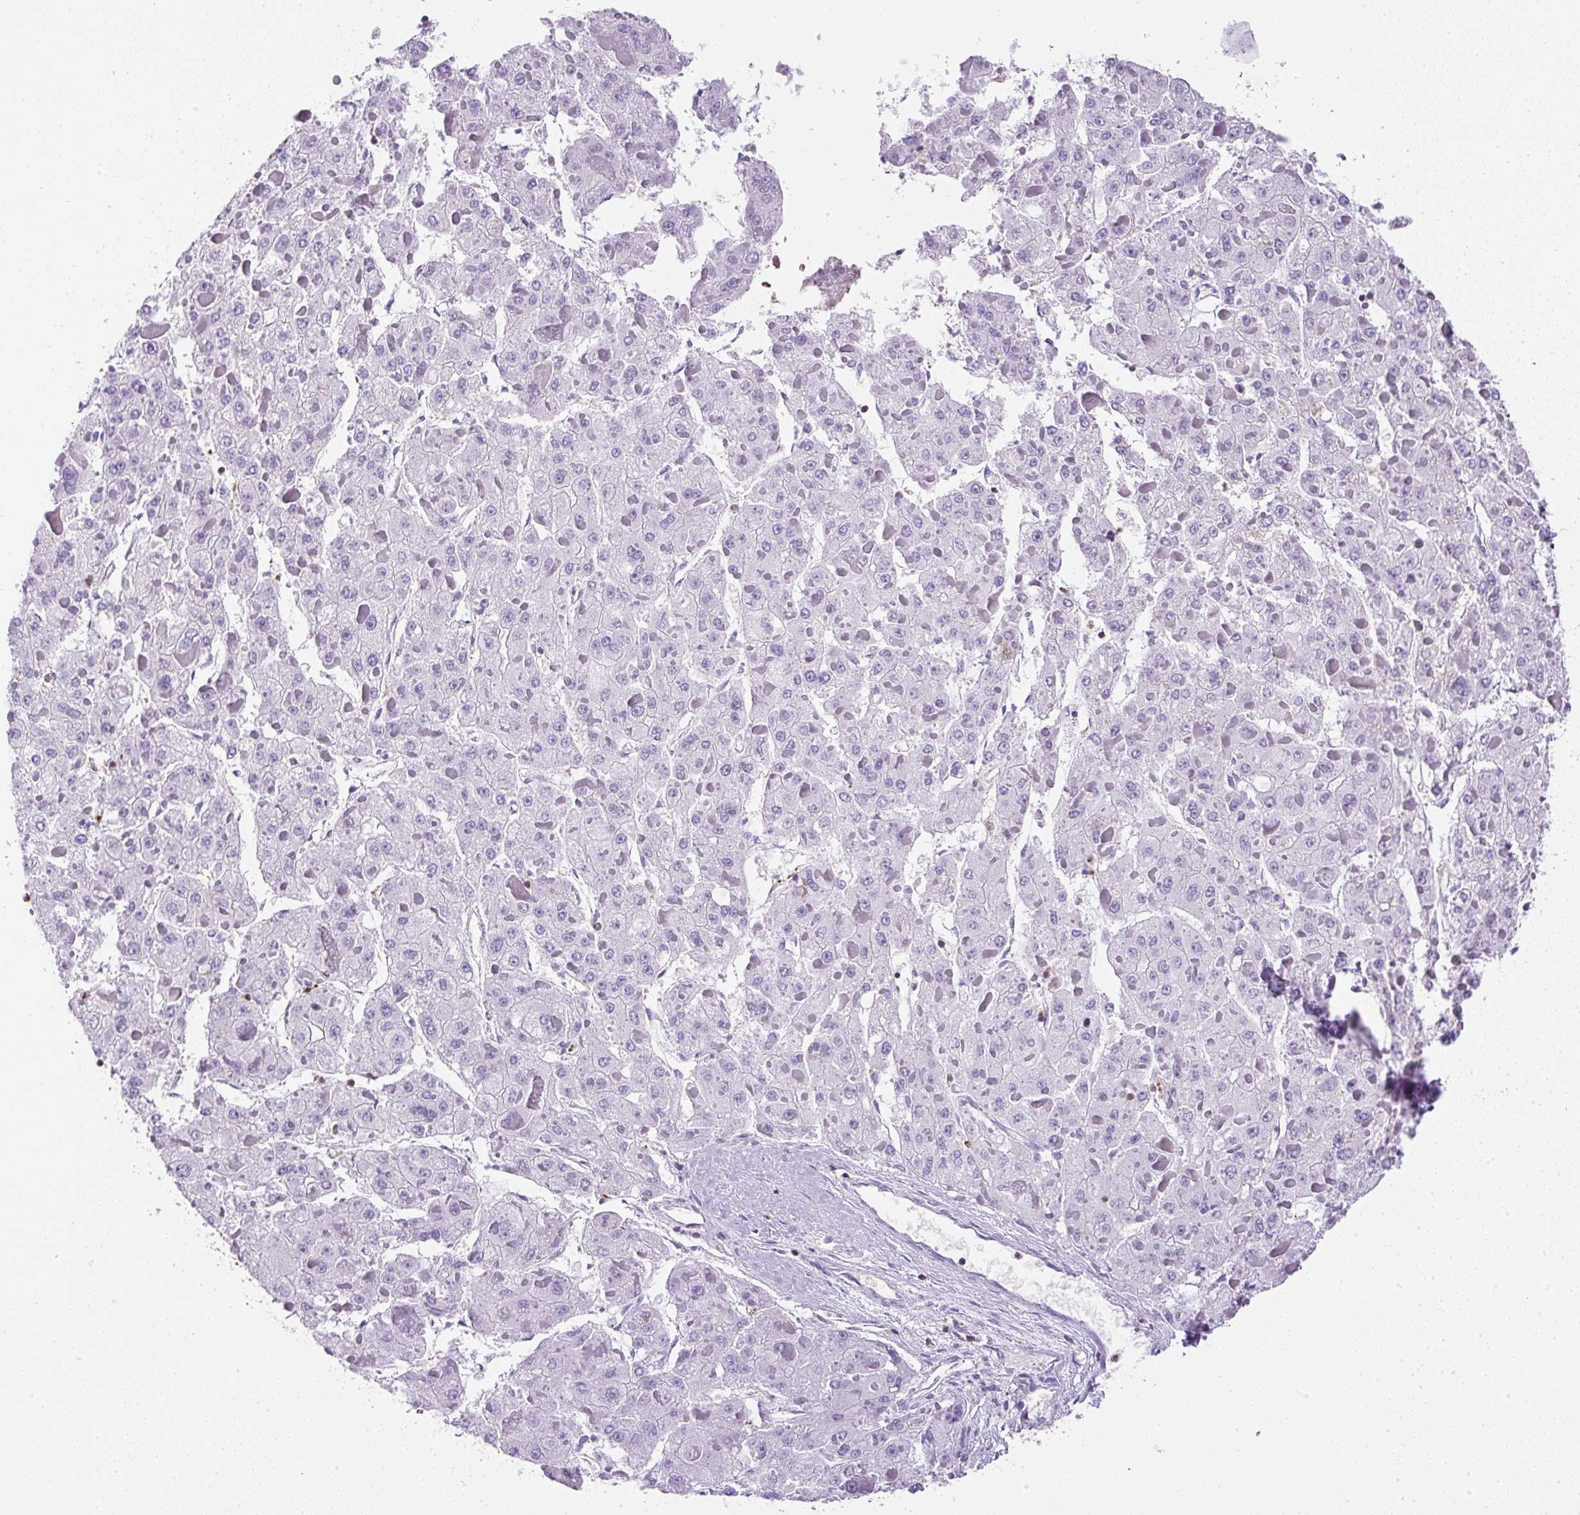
{"staining": {"intensity": "negative", "quantity": "none", "location": "none"}, "tissue": "liver cancer", "cell_type": "Tumor cells", "image_type": "cancer", "snomed": [{"axis": "morphology", "description": "Carcinoma, Hepatocellular, NOS"}, {"axis": "topography", "description": "Liver"}], "caption": "The immunohistochemistry histopathology image has no significant expression in tumor cells of liver cancer (hepatocellular carcinoma) tissue.", "gene": "FAM228B", "patient": {"sex": "female", "age": 73}}